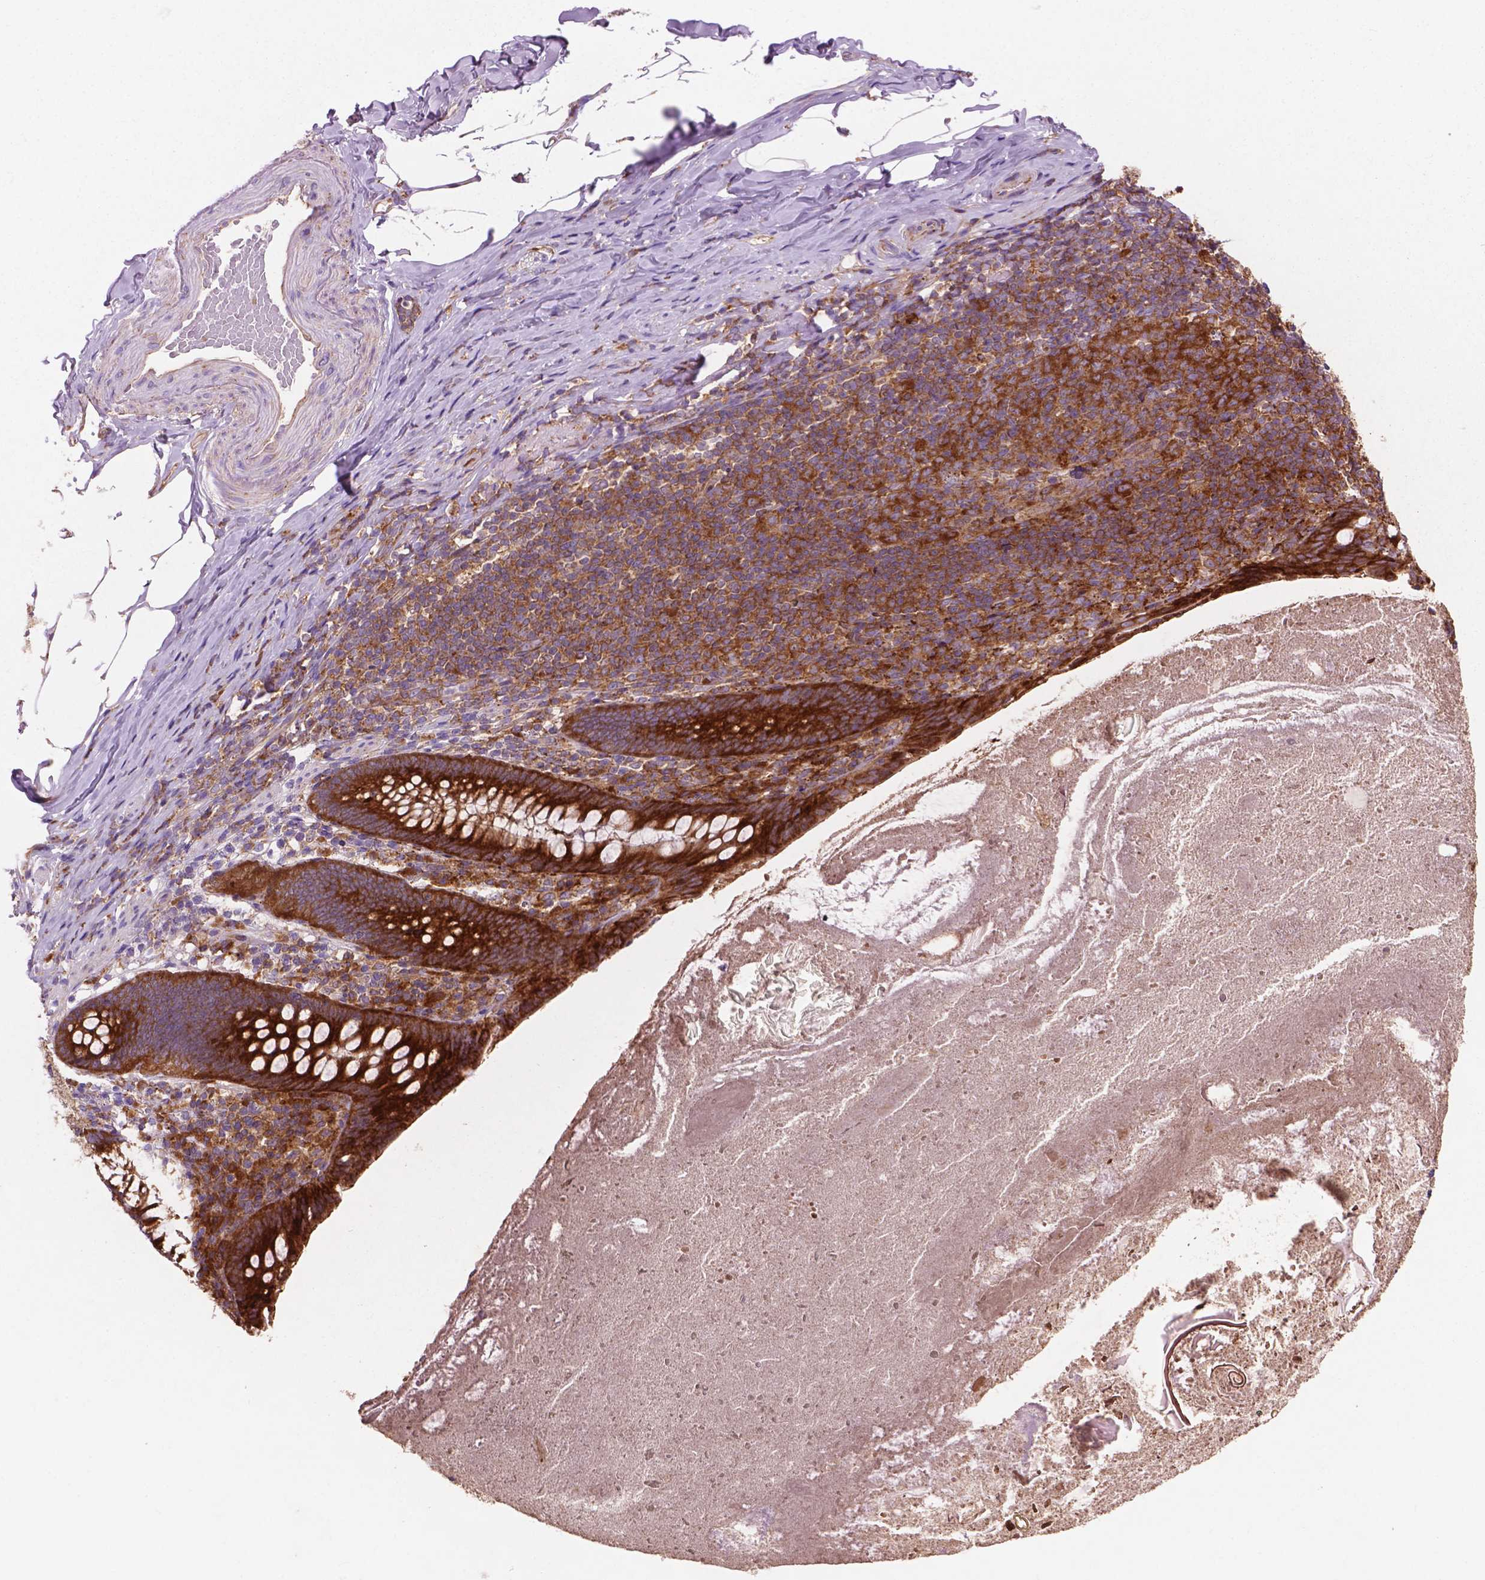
{"staining": {"intensity": "strong", "quantity": ">75%", "location": "cytoplasmic/membranous"}, "tissue": "appendix", "cell_type": "Glandular cells", "image_type": "normal", "snomed": [{"axis": "morphology", "description": "Normal tissue, NOS"}, {"axis": "topography", "description": "Appendix"}], "caption": "Immunohistochemical staining of unremarkable appendix shows strong cytoplasmic/membranous protein staining in approximately >75% of glandular cells. (DAB (3,3'-diaminobenzidine) IHC, brown staining for protein, blue staining for nuclei).", "gene": "RPL37A", "patient": {"sex": "male", "age": 47}}